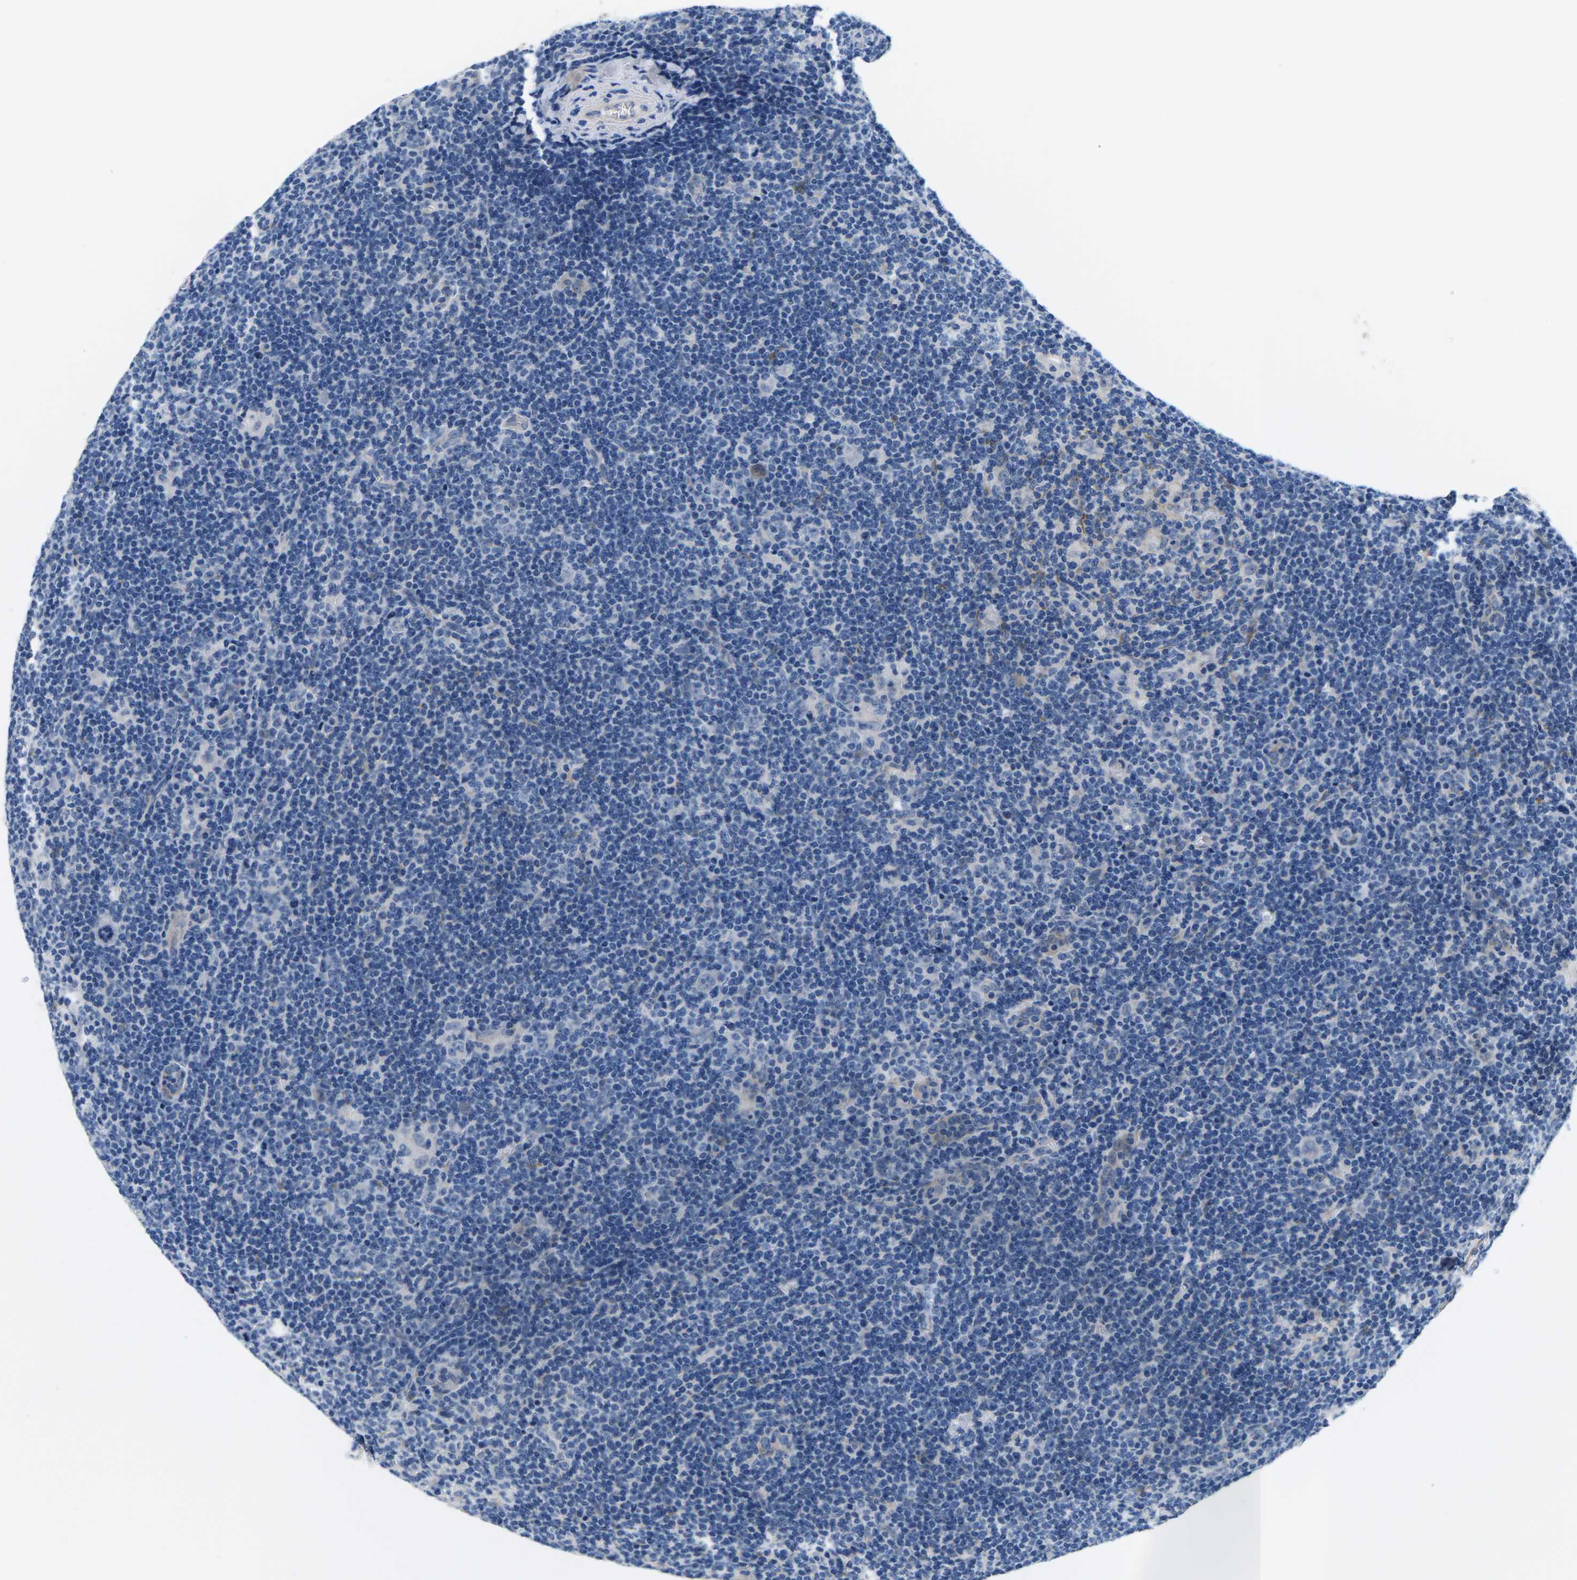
{"staining": {"intensity": "negative", "quantity": "none", "location": "none"}, "tissue": "lymphoma", "cell_type": "Tumor cells", "image_type": "cancer", "snomed": [{"axis": "morphology", "description": "Hodgkin's disease, NOS"}, {"axis": "topography", "description": "Lymph node"}], "caption": "Lymphoma stained for a protein using IHC displays no staining tumor cells.", "gene": "TSPAN2", "patient": {"sex": "female", "age": 57}}